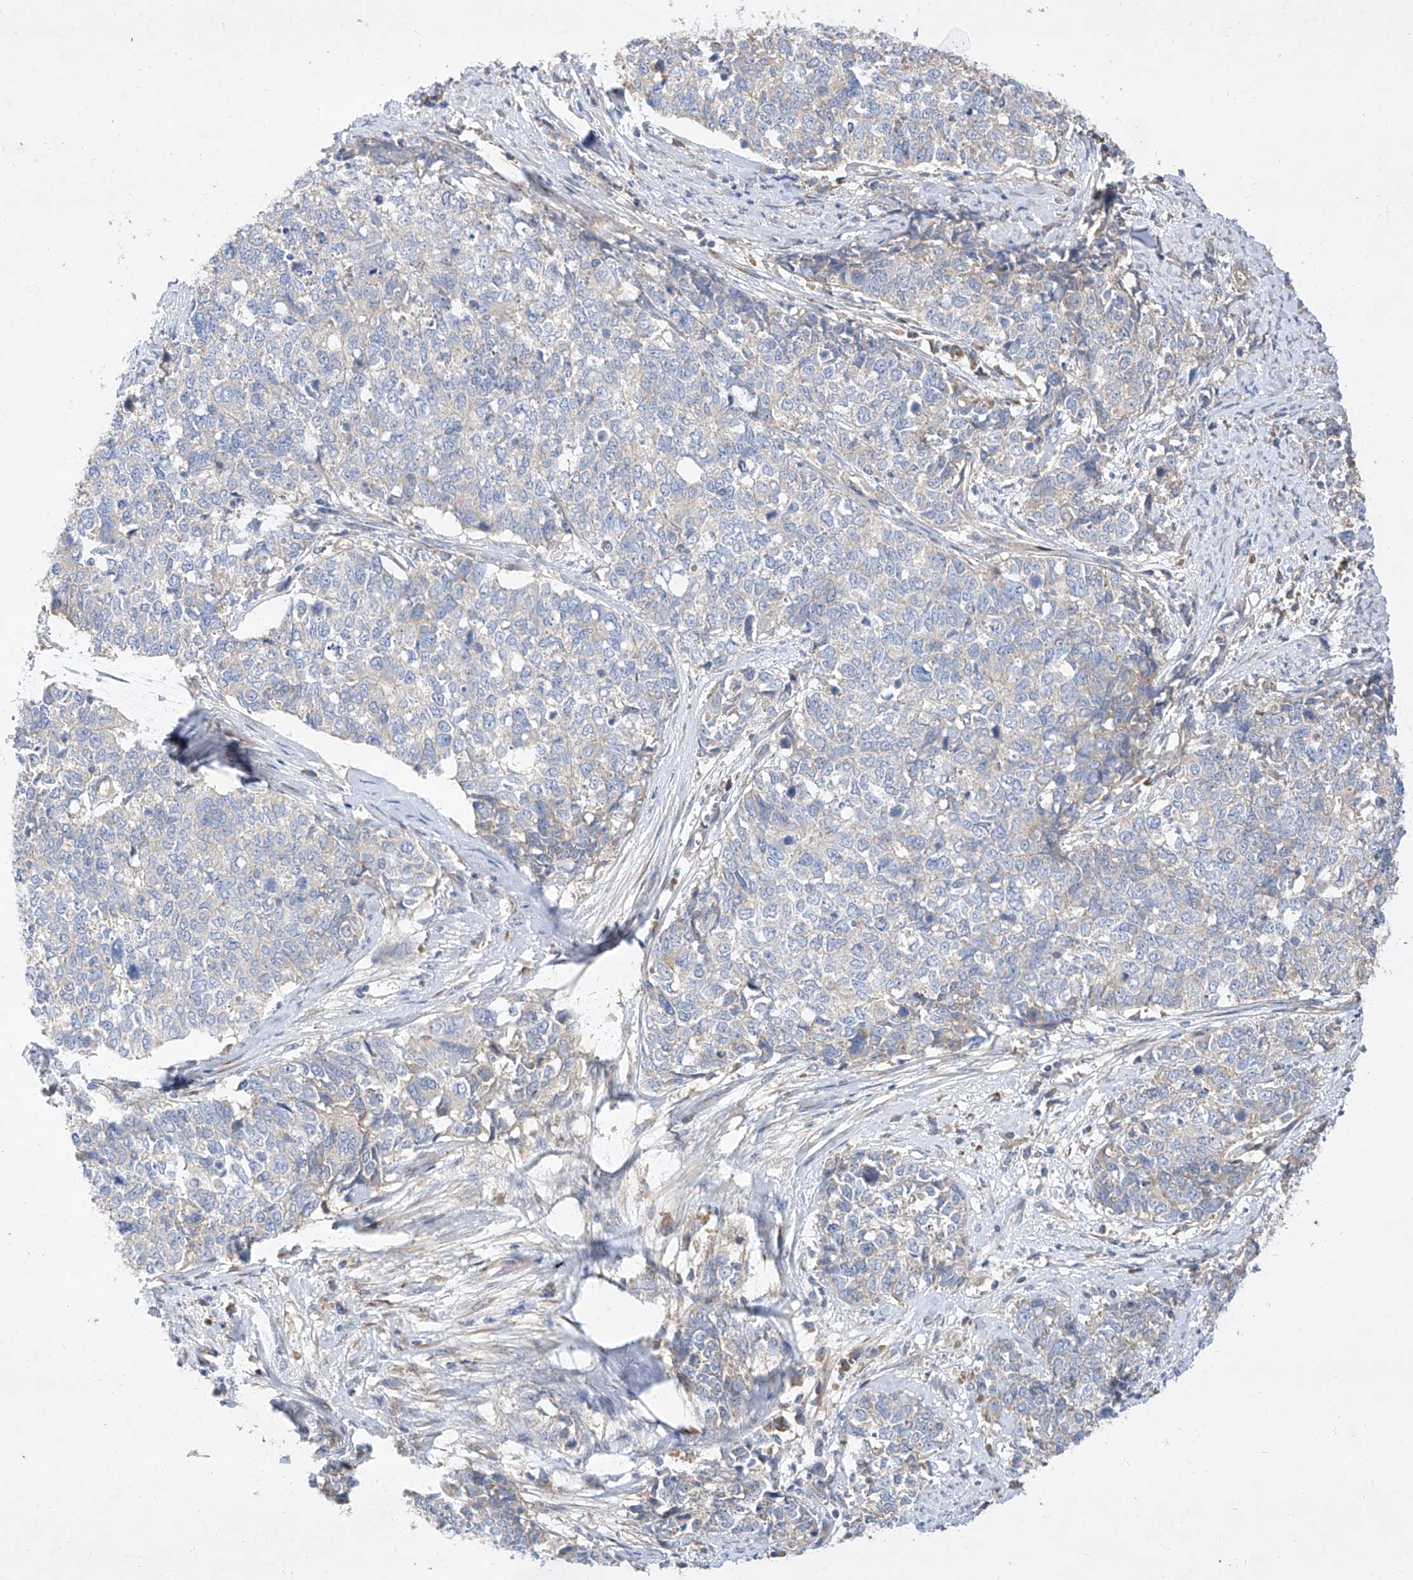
{"staining": {"intensity": "negative", "quantity": "none", "location": "none"}, "tissue": "cervical cancer", "cell_type": "Tumor cells", "image_type": "cancer", "snomed": [{"axis": "morphology", "description": "Squamous cell carcinoma, NOS"}, {"axis": "topography", "description": "Cervix"}], "caption": "IHC photomicrograph of human cervical squamous cell carcinoma stained for a protein (brown), which exhibits no staining in tumor cells.", "gene": "DIRAS3", "patient": {"sex": "female", "age": 63}}